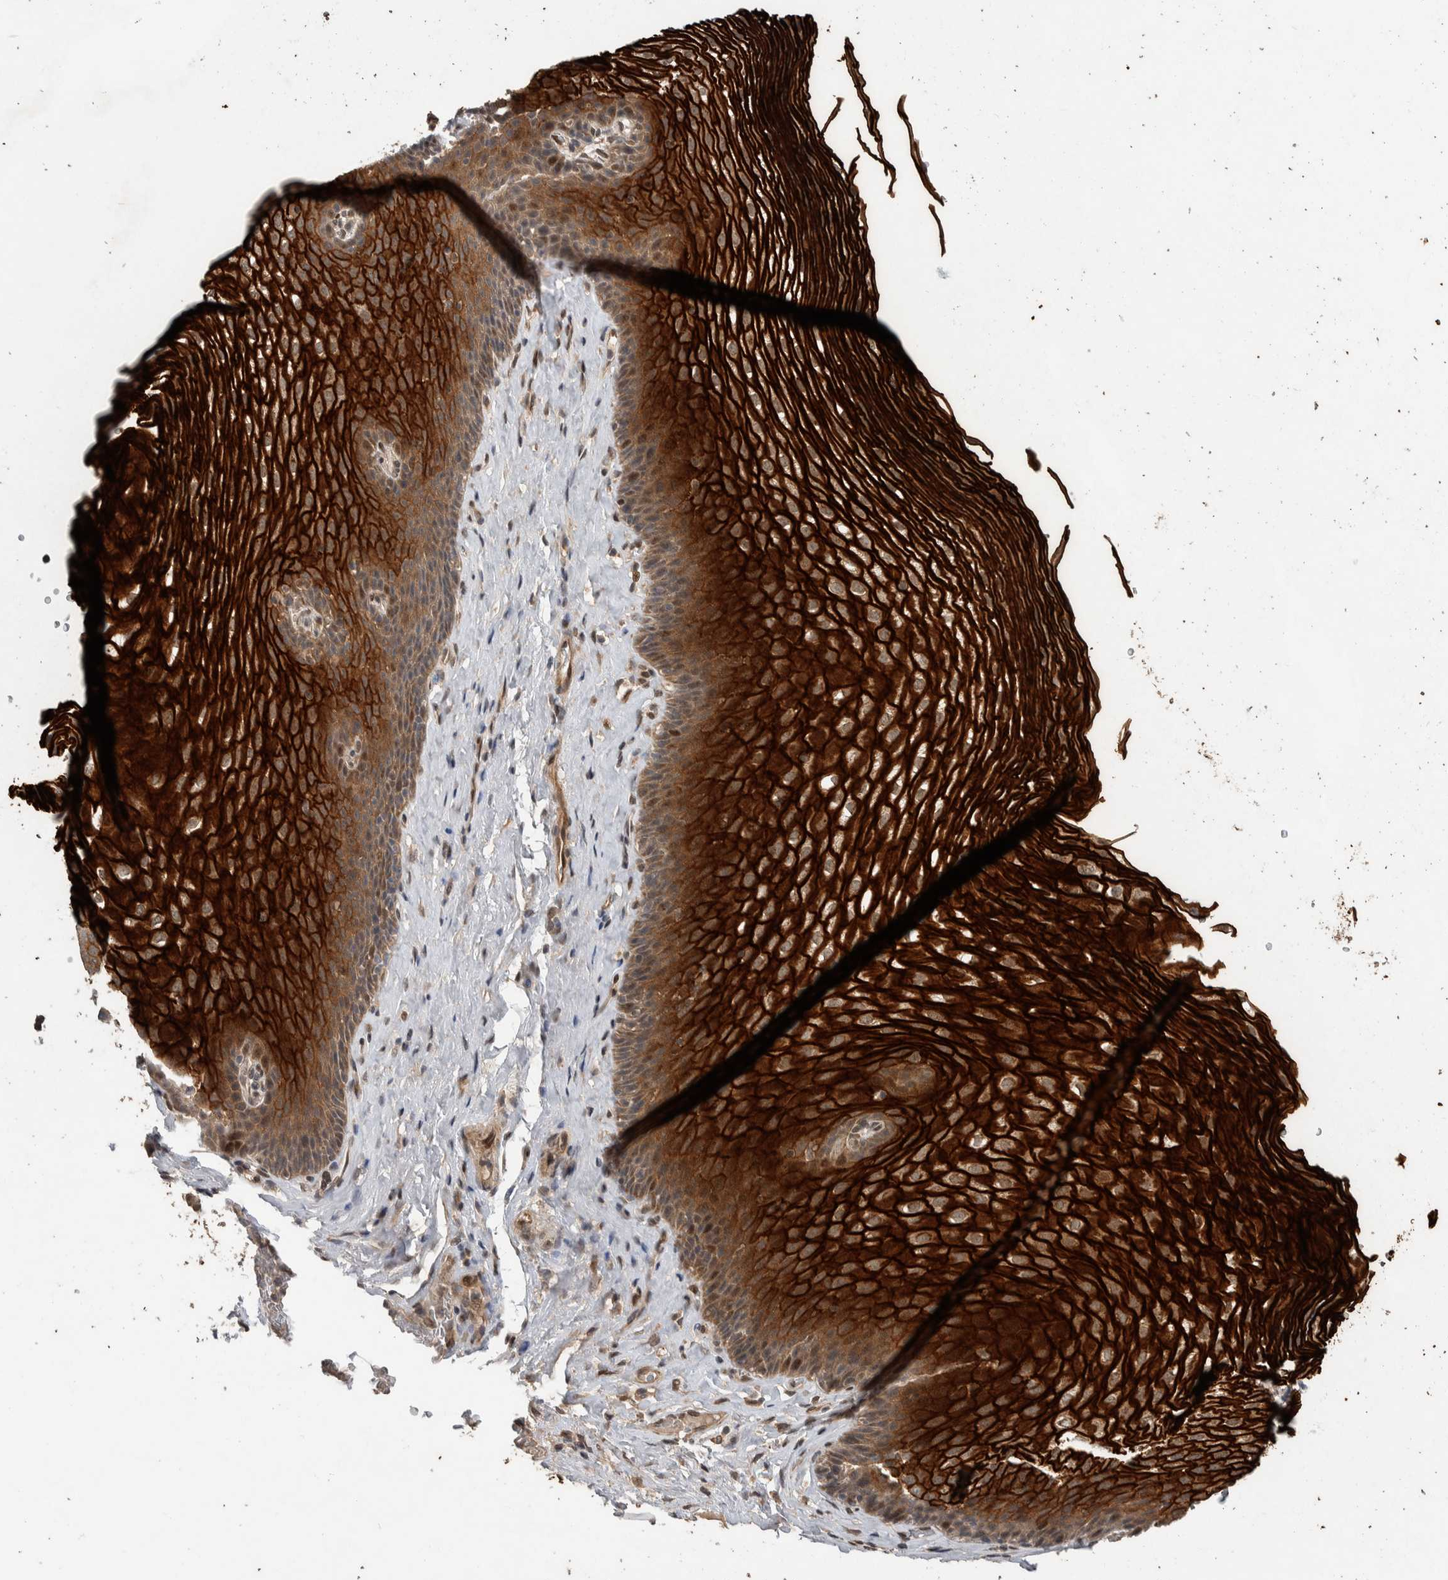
{"staining": {"intensity": "strong", "quantity": ">75%", "location": "cytoplasmic/membranous"}, "tissue": "esophagus", "cell_type": "Squamous epithelial cells", "image_type": "normal", "snomed": [{"axis": "morphology", "description": "Normal tissue, NOS"}, {"axis": "topography", "description": "Esophagus"}], "caption": "High-magnification brightfield microscopy of unremarkable esophagus stained with DAB (brown) and counterstained with hematoxylin (blue). squamous epithelial cells exhibit strong cytoplasmic/membranous positivity is identified in approximately>75% of cells. The protein is shown in brown color, while the nuclei are stained blue.", "gene": "CYSRT1", "patient": {"sex": "female", "age": 66}}